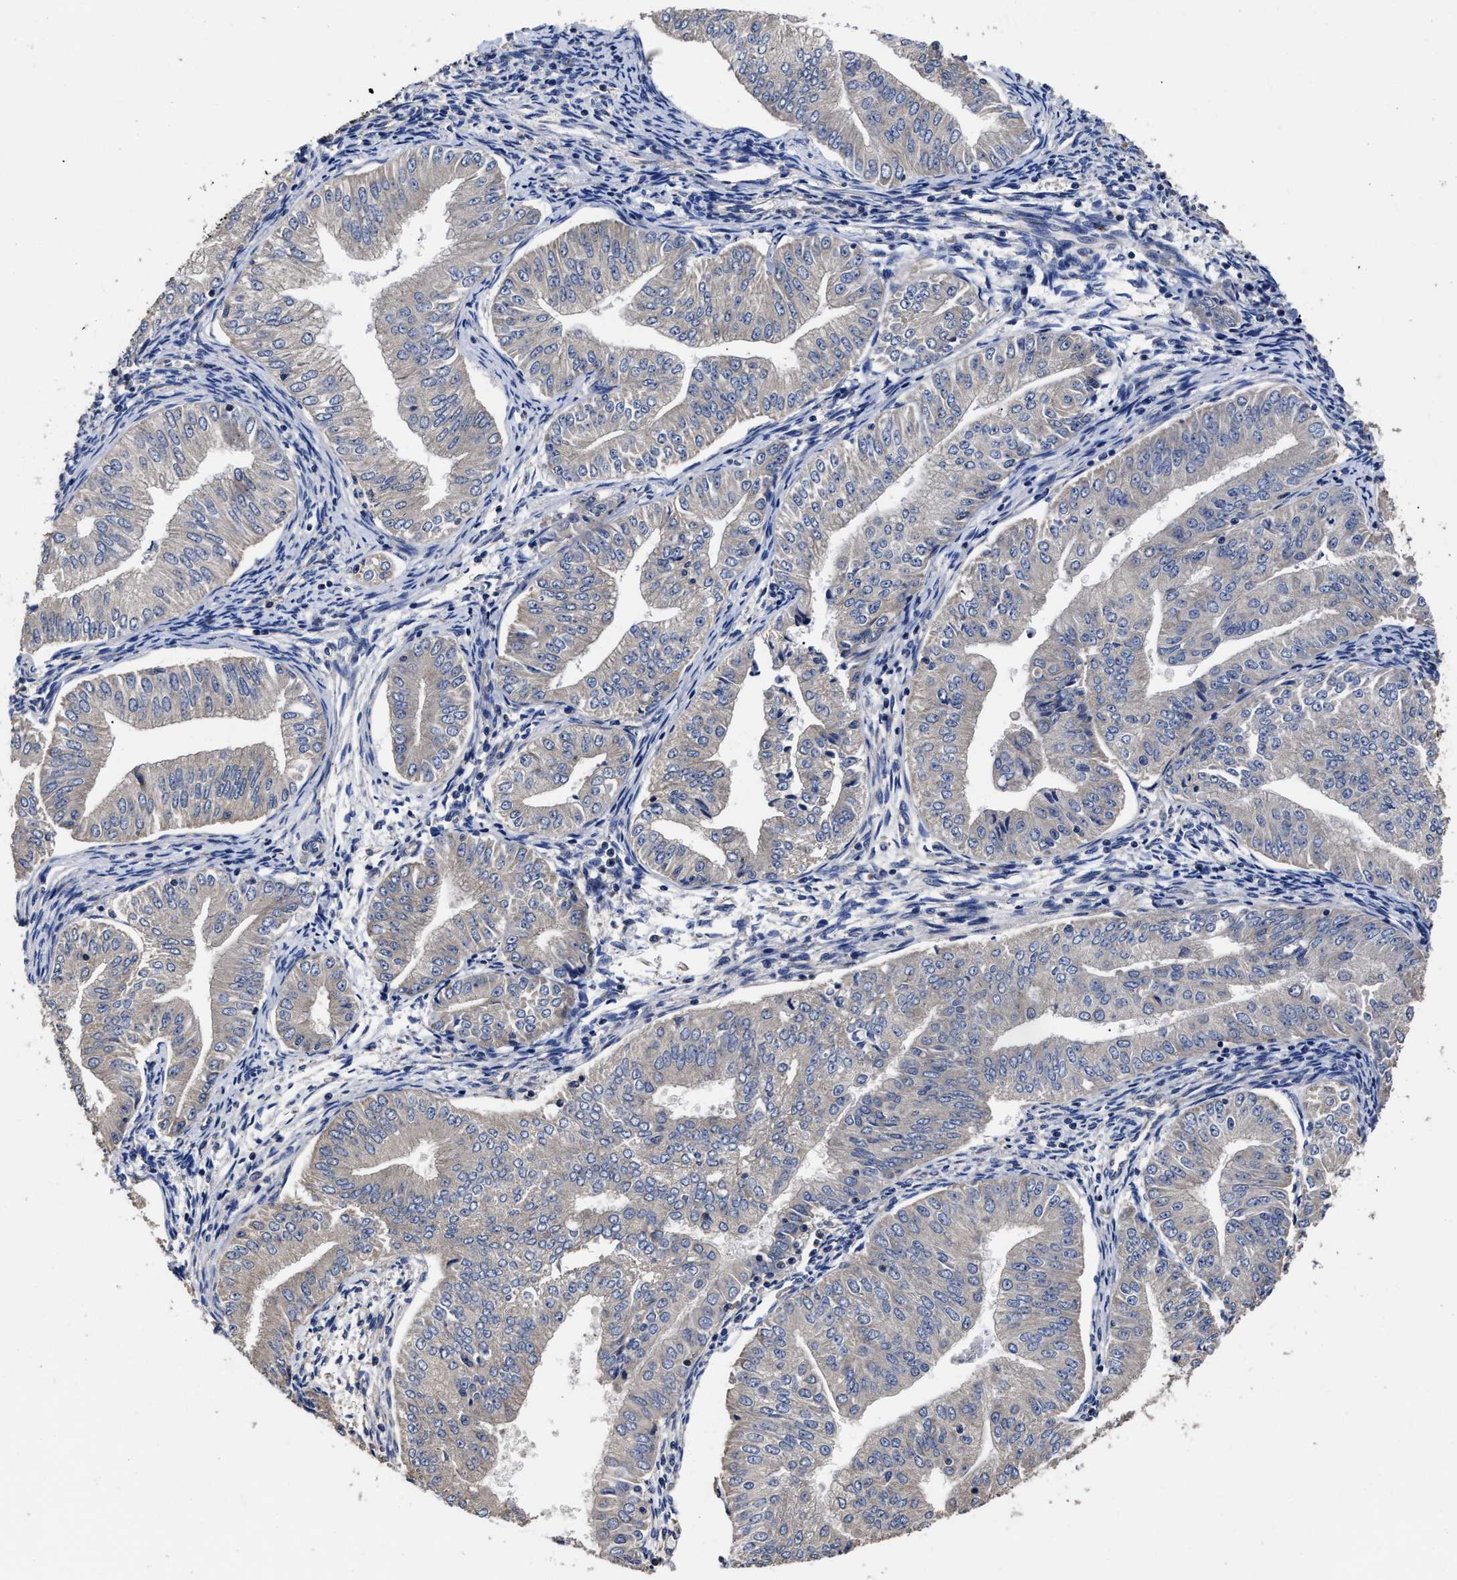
{"staining": {"intensity": "negative", "quantity": "none", "location": "none"}, "tissue": "endometrial cancer", "cell_type": "Tumor cells", "image_type": "cancer", "snomed": [{"axis": "morphology", "description": "Normal tissue, NOS"}, {"axis": "morphology", "description": "Adenocarcinoma, NOS"}, {"axis": "topography", "description": "Endometrium"}], "caption": "Endometrial cancer (adenocarcinoma) was stained to show a protein in brown. There is no significant staining in tumor cells. The staining is performed using DAB (3,3'-diaminobenzidine) brown chromogen with nuclei counter-stained in using hematoxylin.", "gene": "AVEN", "patient": {"sex": "female", "age": 53}}